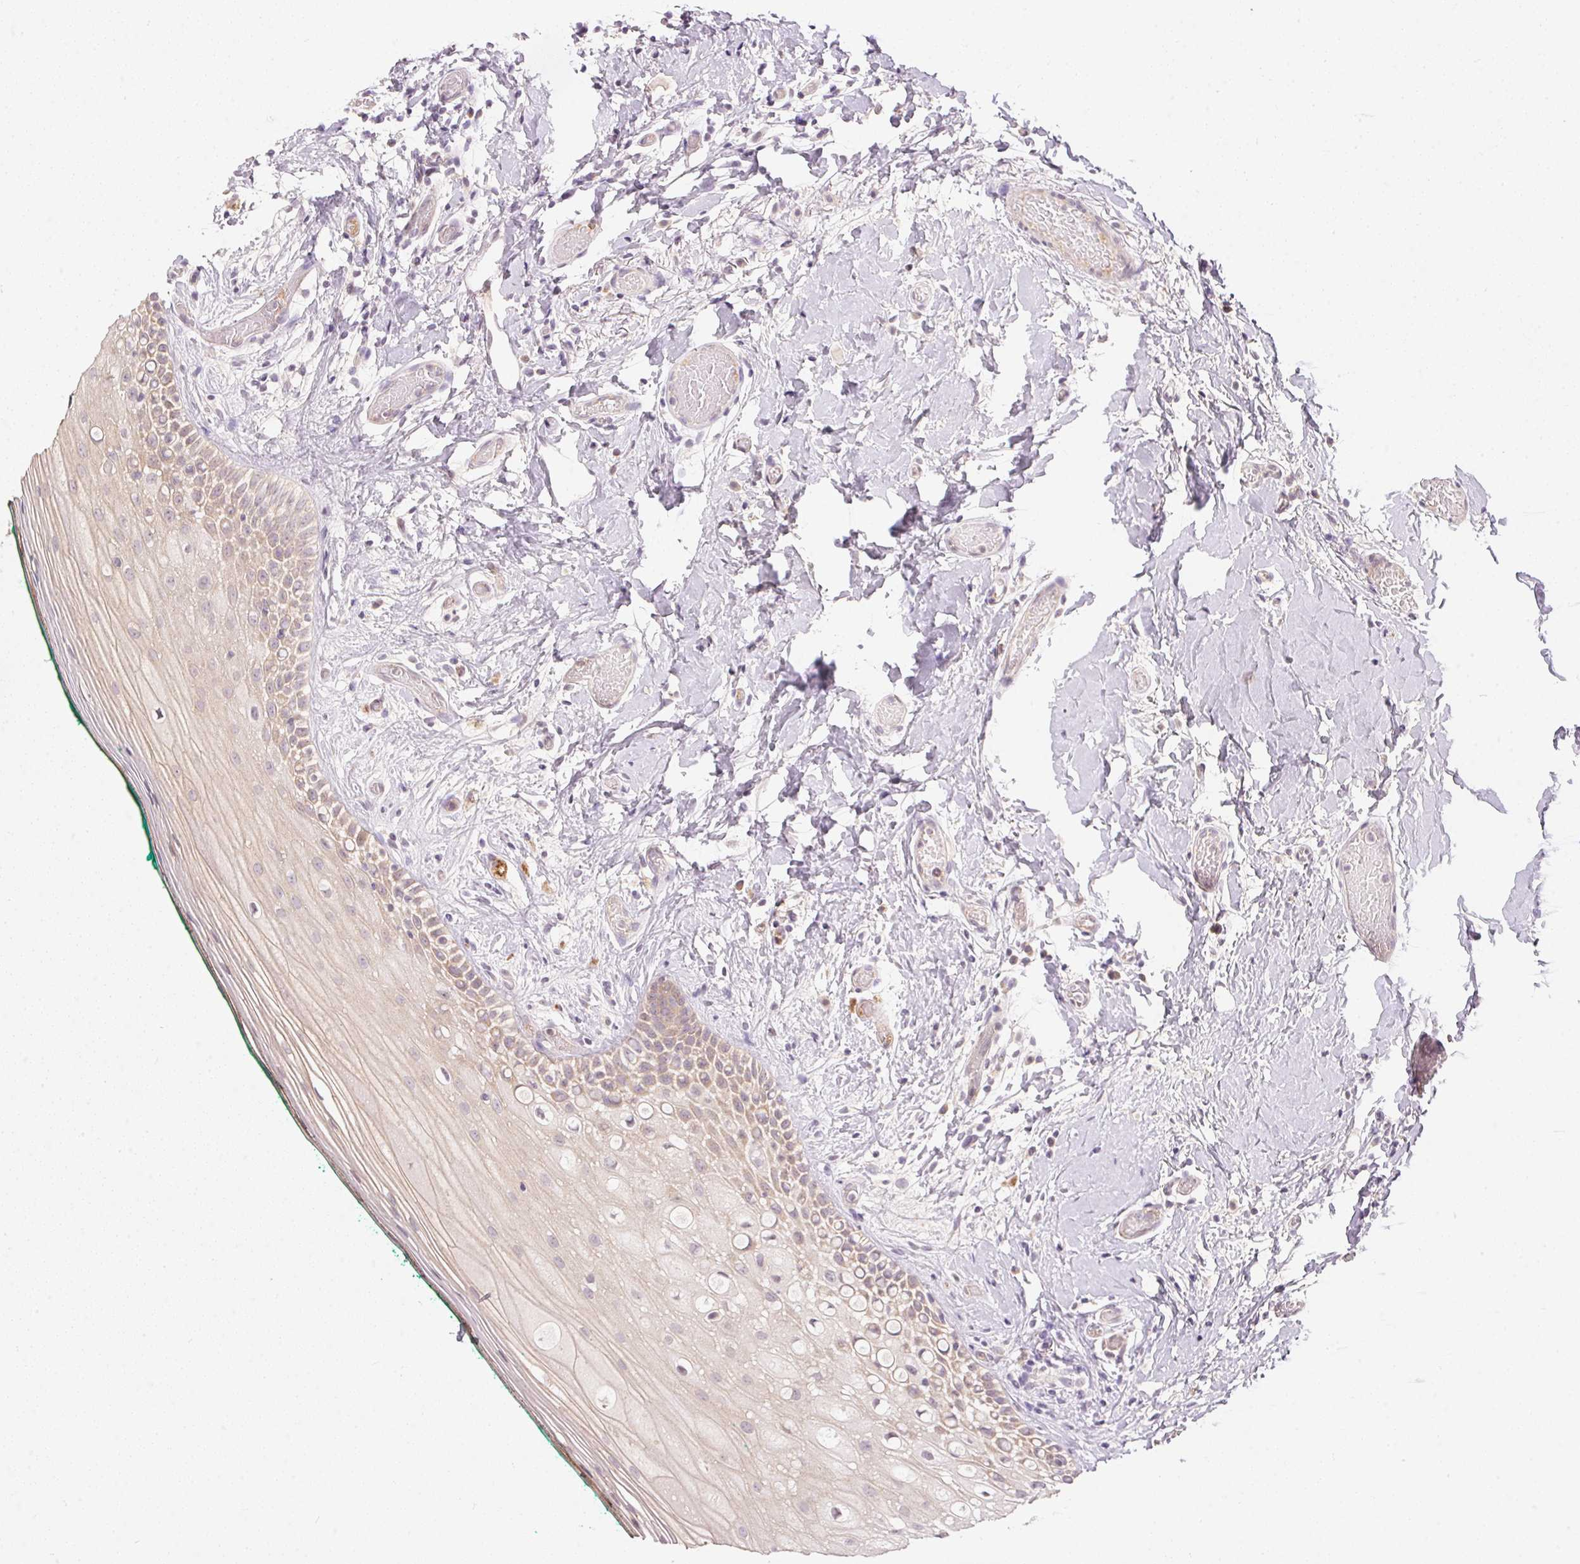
{"staining": {"intensity": "weak", "quantity": "25%-75%", "location": "cytoplasmic/membranous"}, "tissue": "oral mucosa", "cell_type": "Squamous epithelial cells", "image_type": "normal", "snomed": [{"axis": "morphology", "description": "Normal tissue, NOS"}, {"axis": "topography", "description": "Oral tissue"}], "caption": "Immunohistochemistry (IHC) micrograph of unremarkable oral mucosa stained for a protein (brown), which demonstrates low levels of weak cytoplasmic/membranous expression in approximately 25%-75% of squamous epithelial cells.", "gene": "TTC23L", "patient": {"sex": "female", "age": 83}}